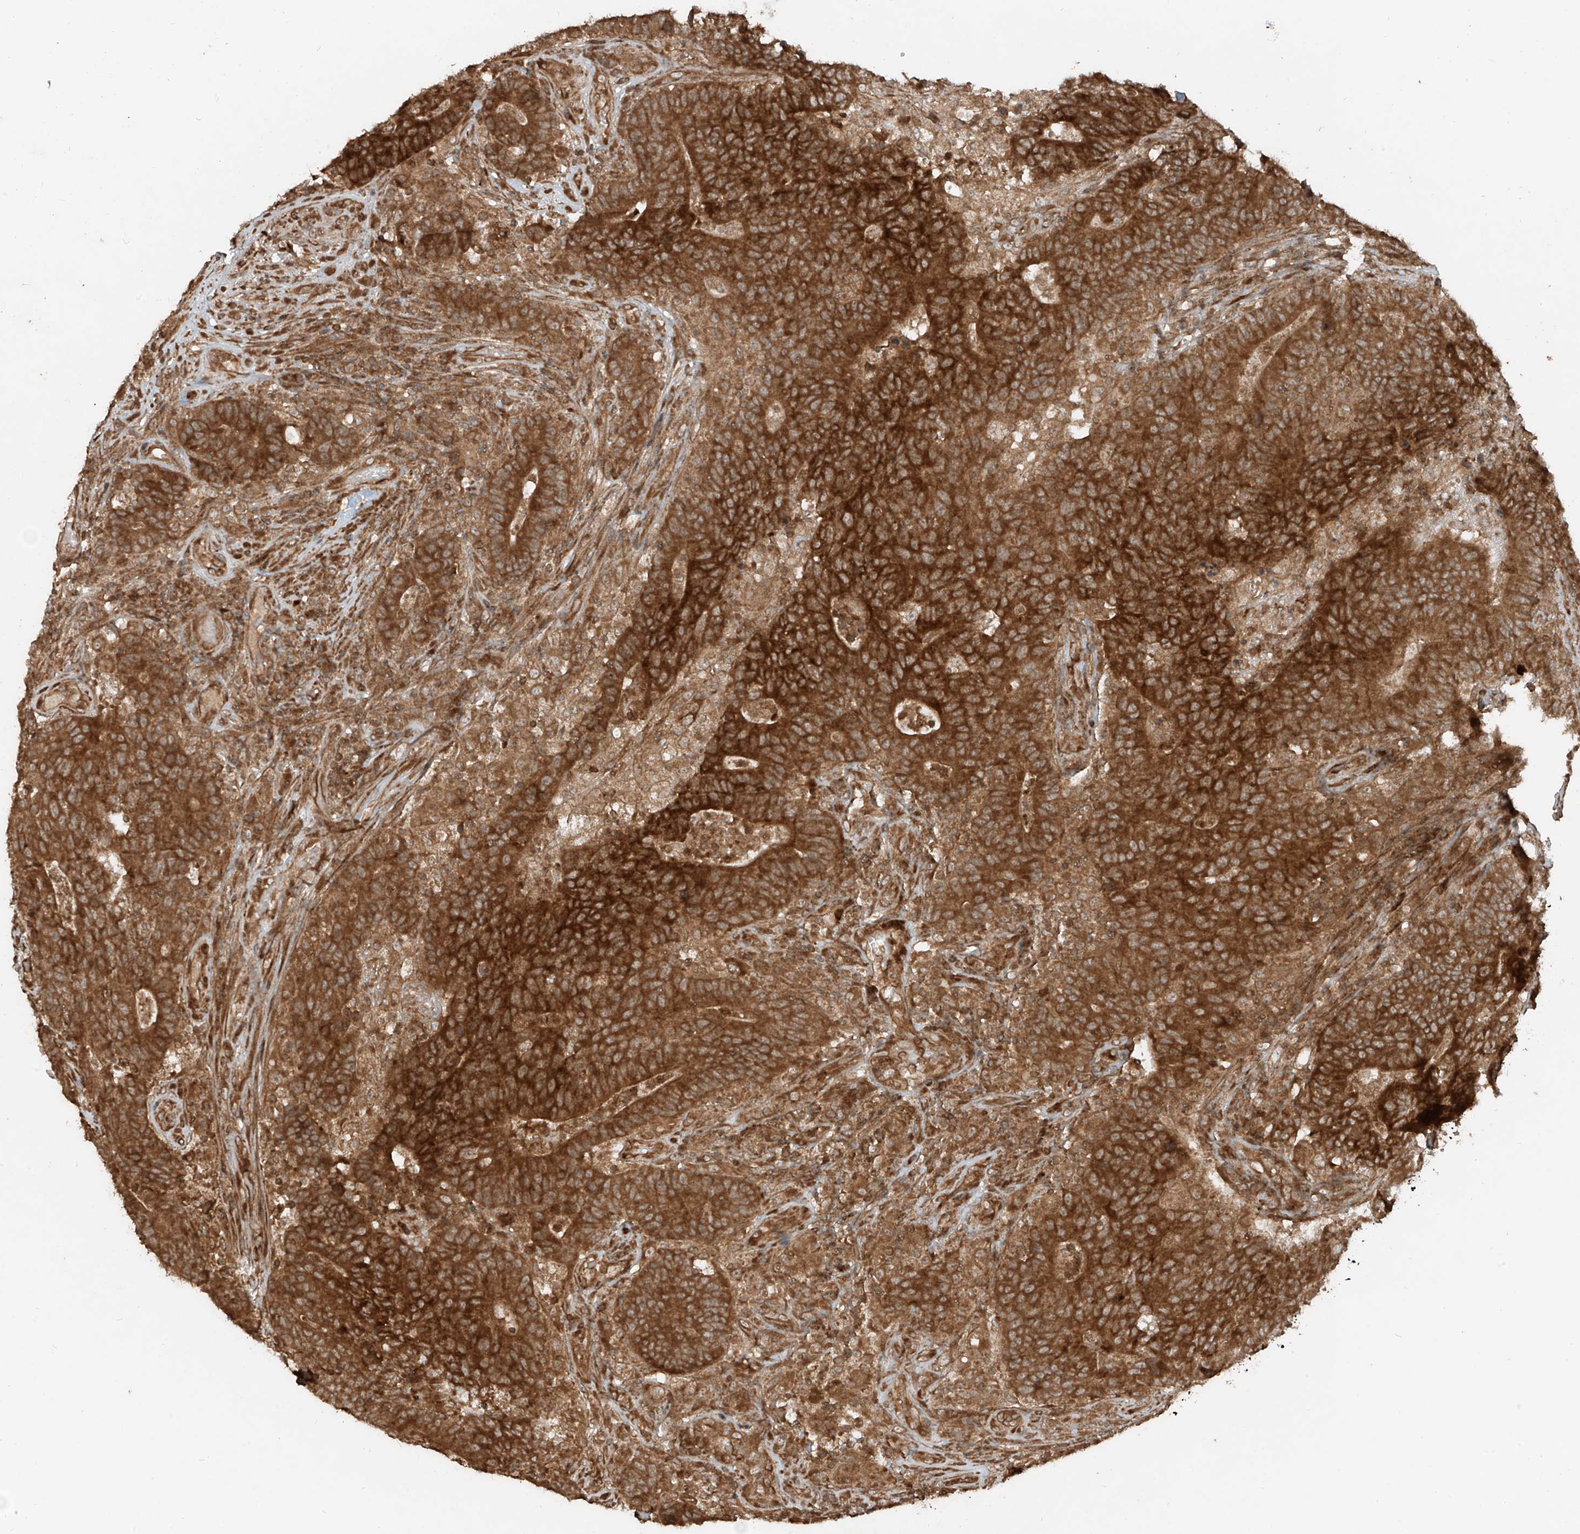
{"staining": {"intensity": "strong", "quantity": ">75%", "location": "cytoplasmic/membranous"}, "tissue": "colorectal cancer", "cell_type": "Tumor cells", "image_type": "cancer", "snomed": [{"axis": "morphology", "description": "Normal tissue, NOS"}, {"axis": "morphology", "description": "Adenocarcinoma, NOS"}, {"axis": "topography", "description": "Colon"}], "caption": "DAB immunohistochemical staining of human adenocarcinoma (colorectal) demonstrates strong cytoplasmic/membranous protein expression in approximately >75% of tumor cells.", "gene": "ANKZF1", "patient": {"sex": "female", "age": 75}}